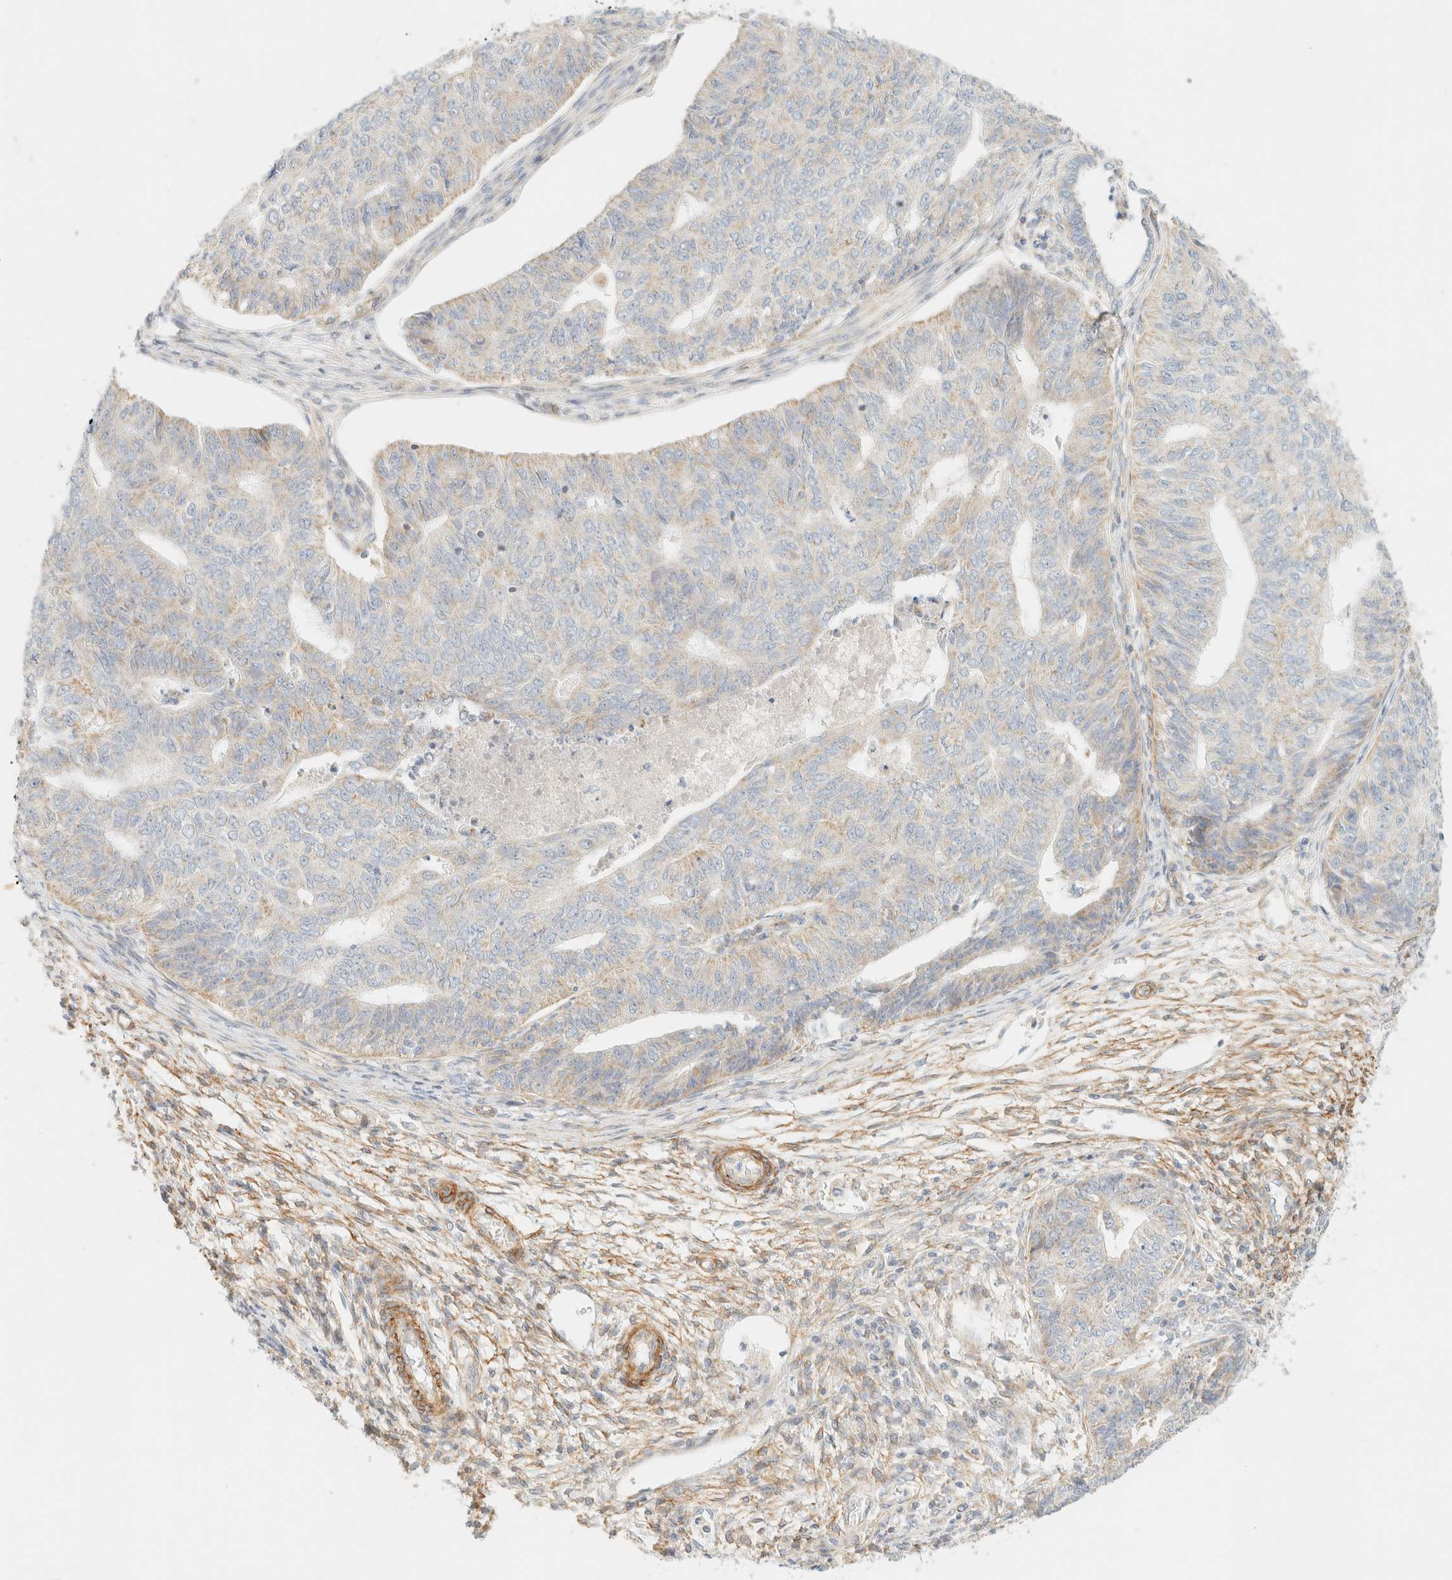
{"staining": {"intensity": "weak", "quantity": "25%-75%", "location": "cytoplasmic/membranous"}, "tissue": "endometrial cancer", "cell_type": "Tumor cells", "image_type": "cancer", "snomed": [{"axis": "morphology", "description": "Adenocarcinoma, NOS"}, {"axis": "topography", "description": "Endometrium"}], "caption": "High-magnification brightfield microscopy of endometrial cancer stained with DAB (brown) and counterstained with hematoxylin (blue). tumor cells exhibit weak cytoplasmic/membranous positivity is appreciated in approximately25%-75% of cells. Immunohistochemistry stains the protein in brown and the nuclei are stained blue.", "gene": "MRM3", "patient": {"sex": "female", "age": 32}}